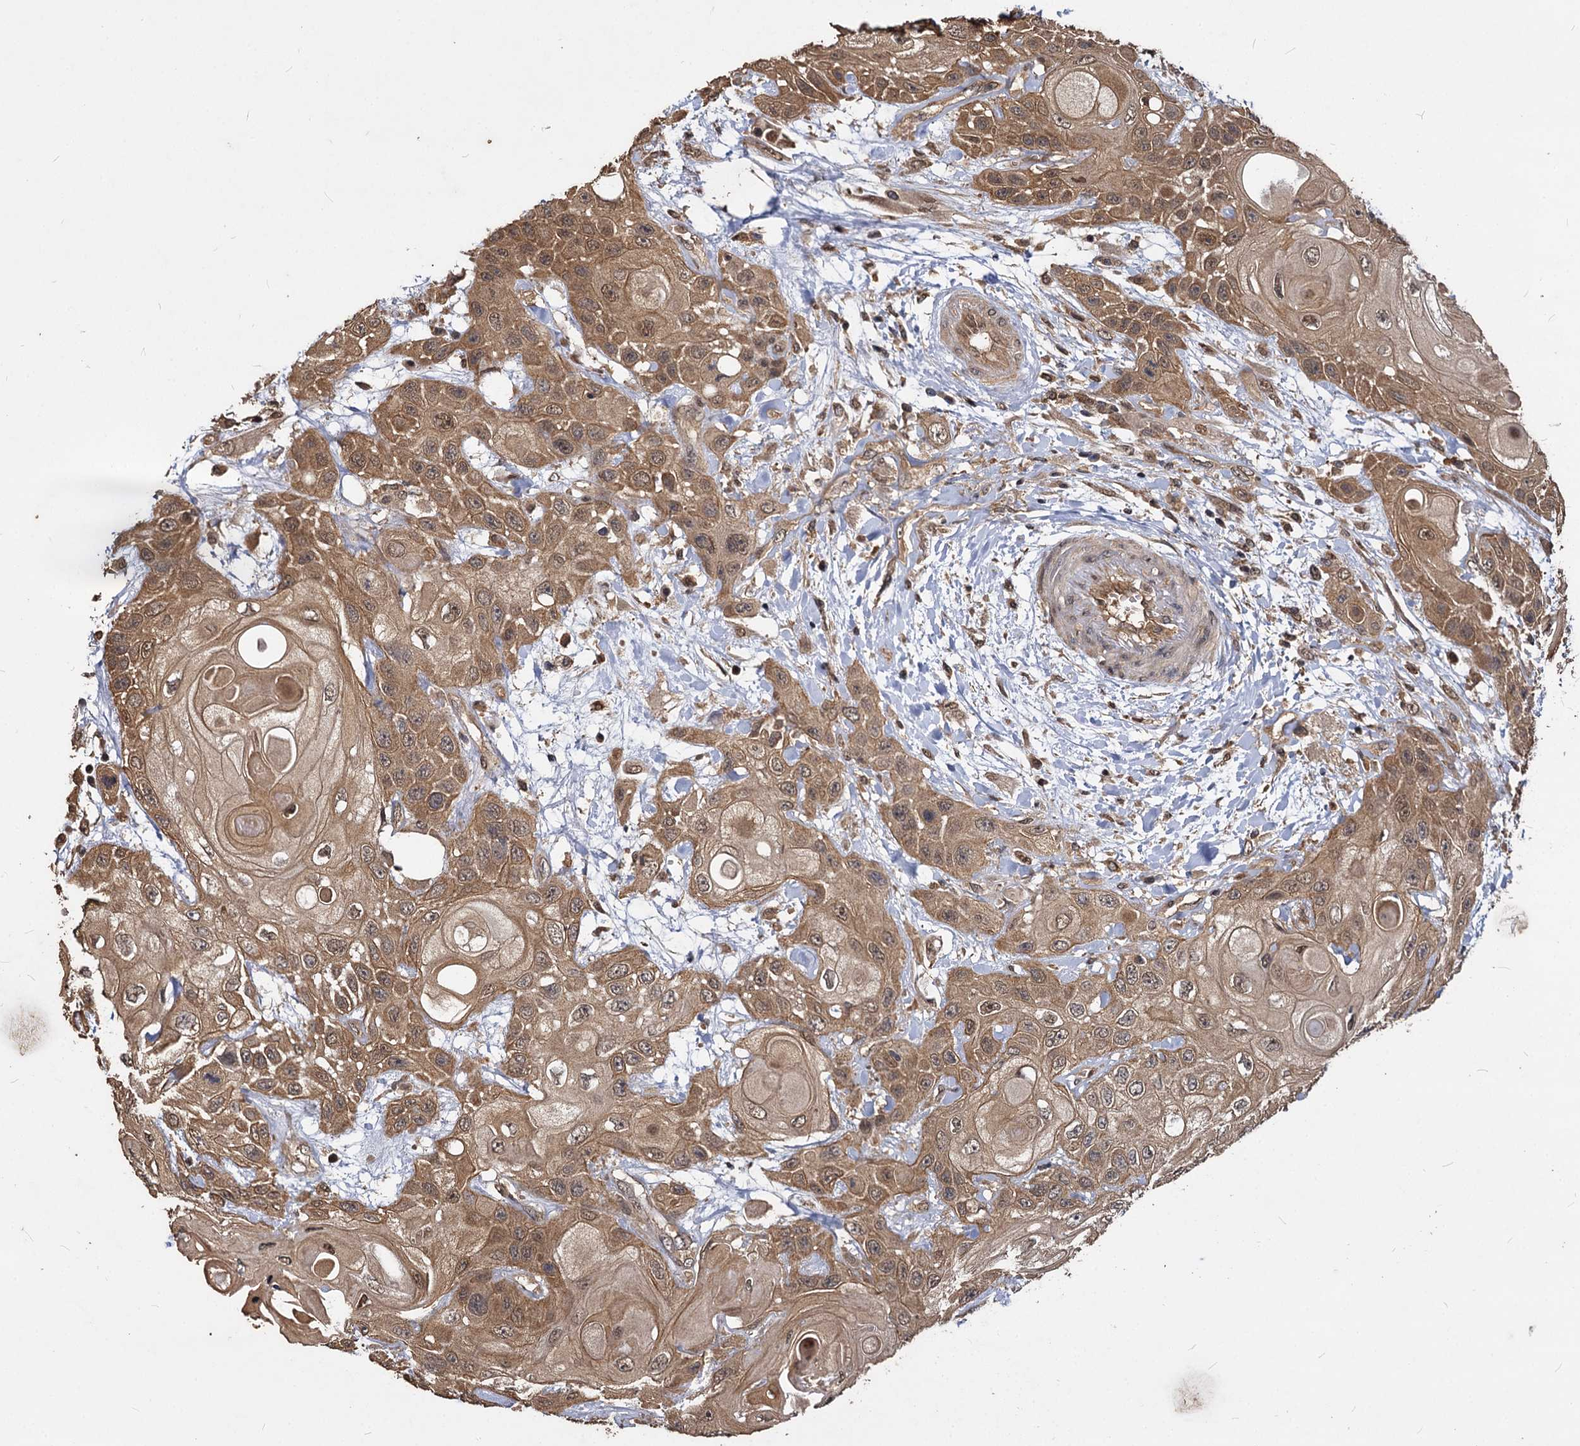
{"staining": {"intensity": "moderate", "quantity": ">75%", "location": "cytoplasmic/membranous,nuclear"}, "tissue": "head and neck cancer", "cell_type": "Tumor cells", "image_type": "cancer", "snomed": [{"axis": "morphology", "description": "Squamous cell carcinoma, NOS"}, {"axis": "topography", "description": "Head-Neck"}], "caption": "Immunohistochemical staining of head and neck cancer reveals moderate cytoplasmic/membranous and nuclear protein staining in approximately >75% of tumor cells.", "gene": "VPS51", "patient": {"sex": "female", "age": 43}}